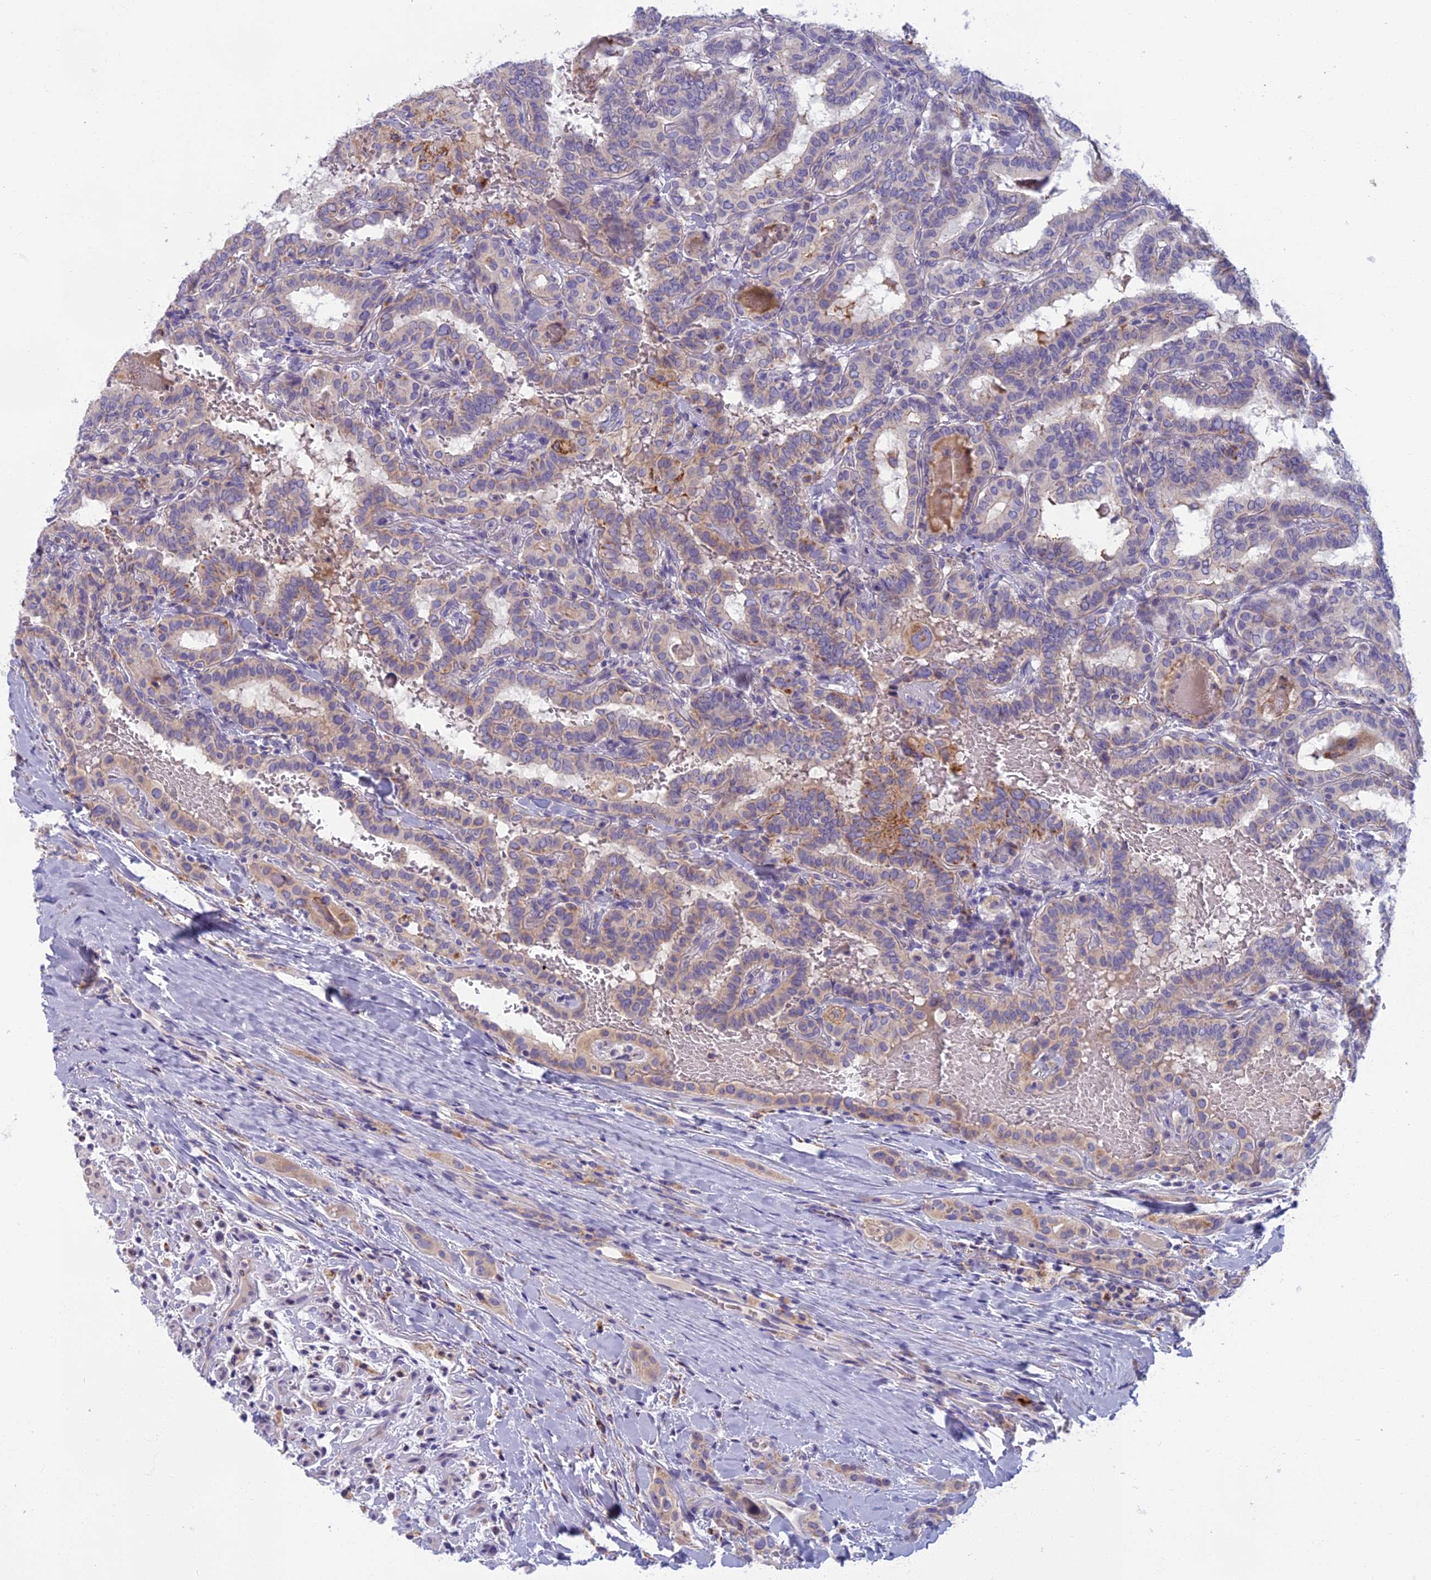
{"staining": {"intensity": "weak", "quantity": "25%-75%", "location": "cytoplasmic/membranous"}, "tissue": "thyroid cancer", "cell_type": "Tumor cells", "image_type": "cancer", "snomed": [{"axis": "morphology", "description": "Papillary adenocarcinoma, NOS"}, {"axis": "topography", "description": "Thyroid gland"}], "caption": "This photomicrograph demonstrates immunohistochemistry (IHC) staining of thyroid papillary adenocarcinoma, with low weak cytoplasmic/membranous expression in about 25%-75% of tumor cells.", "gene": "SEMA7A", "patient": {"sex": "female", "age": 72}}